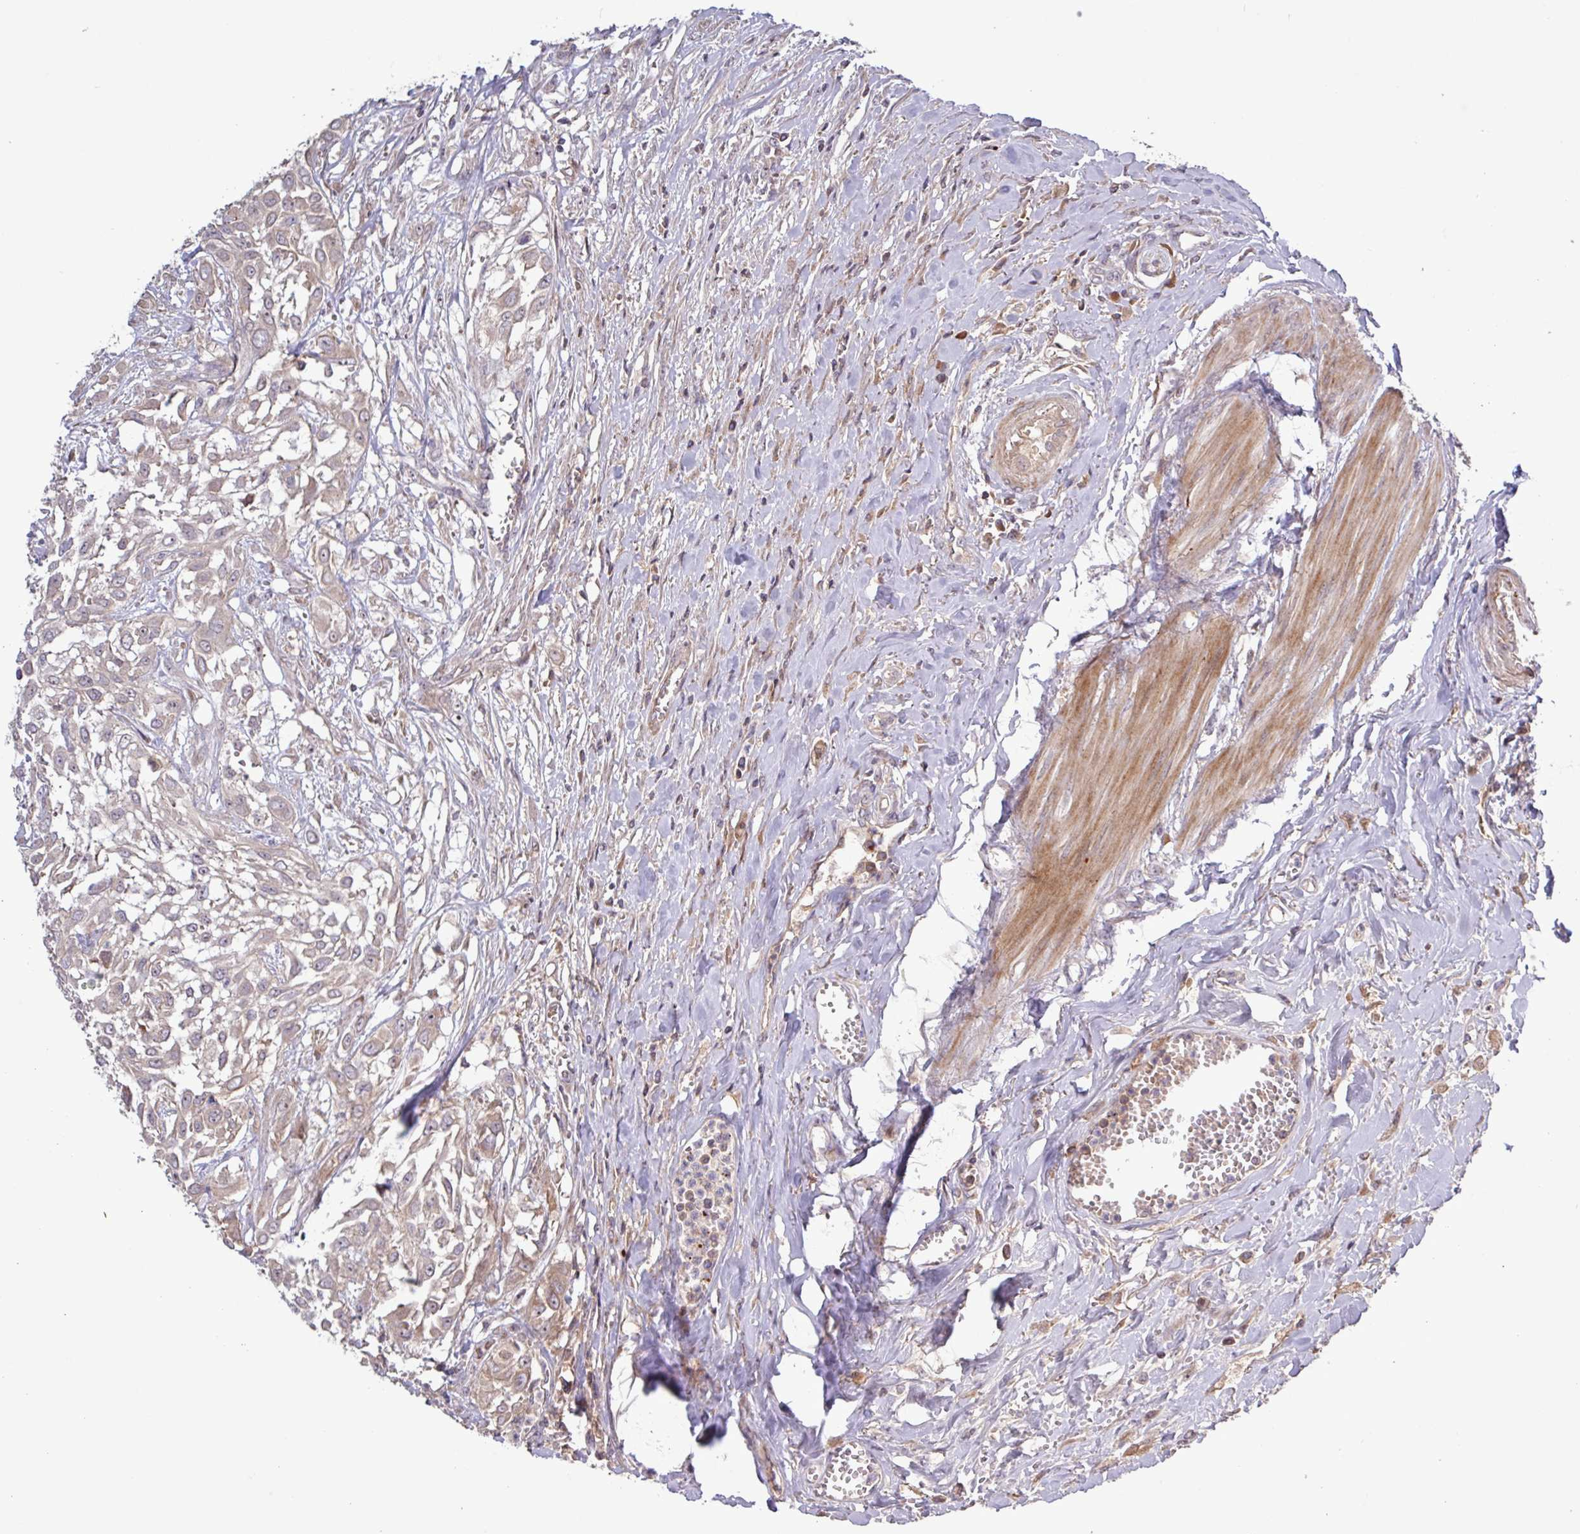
{"staining": {"intensity": "weak", "quantity": "25%-75%", "location": "cytoplasmic/membranous"}, "tissue": "urothelial cancer", "cell_type": "Tumor cells", "image_type": "cancer", "snomed": [{"axis": "morphology", "description": "Urothelial carcinoma, High grade"}, {"axis": "topography", "description": "Urinary bladder"}], "caption": "Protein expression analysis of urothelial cancer displays weak cytoplasmic/membranous positivity in approximately 25%-75% of tumor cells.", "gene": "TNFSF12", "patient": {"sex": "male", "age": 57}}